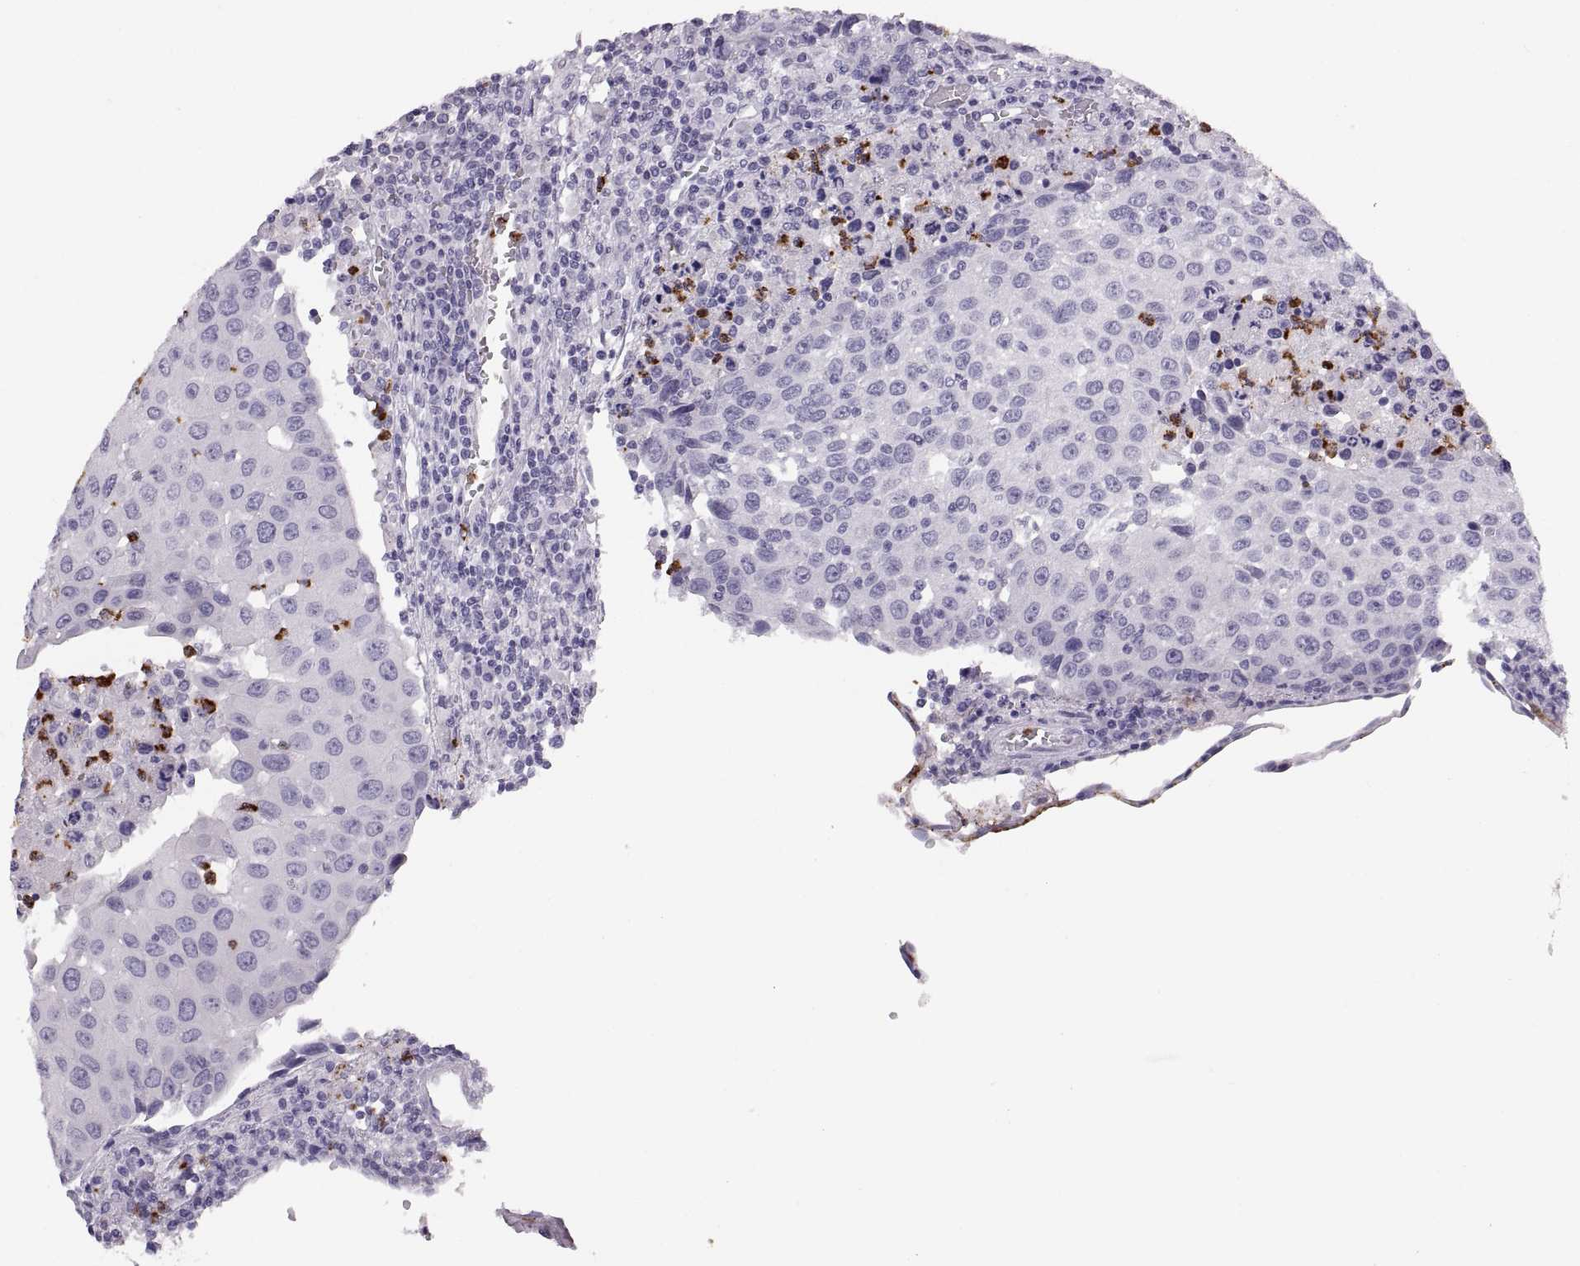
{"staining": {"intensity": "negative", "quantity": "none", "location": "none"}, "tissue": "urothelial cancer", "cell_type": "Tumor cells", "image_type": "cancer", "snomed": [{"axis": "morphology", "description": "Urothelial carcinoma, High grade"}, {"axis": "topography", "description": "Urinary bladder"}], "caption": "Human urothelial carcinoma (high-grade) stained for a protein using immunohistochemistry (IHC) demonstrates no positivity in tumor cells.", "gene": "MILR1", "patient": {"sex": "female", "age": 85}}